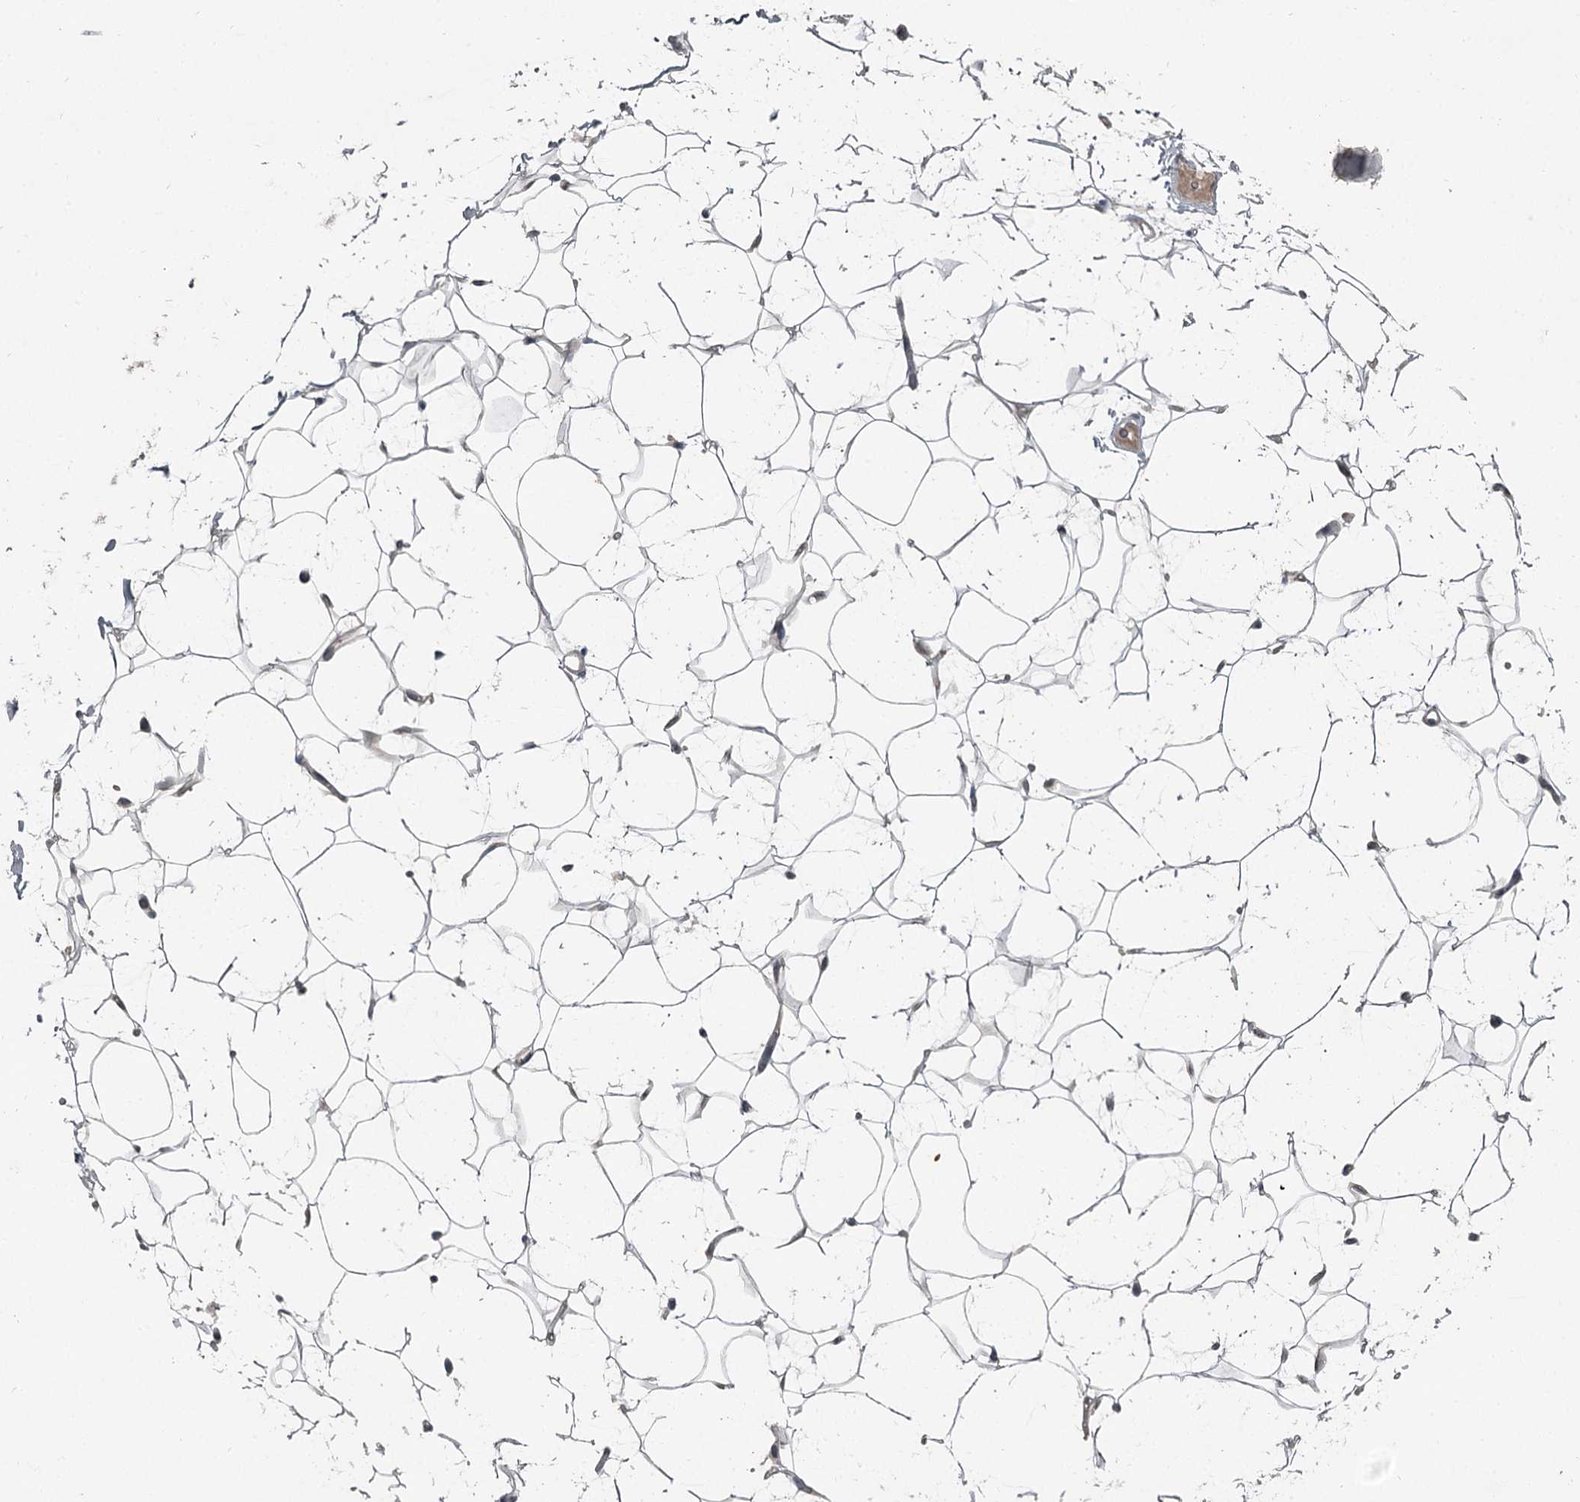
{"staining": {"intensity": "negative", "quantity": "none", "location": "none"}, "tissue": "adipose tissue", "cell_type": "Adipocytes", "image_type": "normal", "snomed": [{"axis": "morphology", "description": "Normal tissue, NOS"}, {"axis": "topography", "description": "Breast"}], "caption": "DAB immunohistochemical staining of unremarkable human adipose tissue demonstrates no significant expression in adipocytes. Nuclei are stained in blue.", "gene": "SLC39A8", "patient": {"sex": "female", "age": 26}}